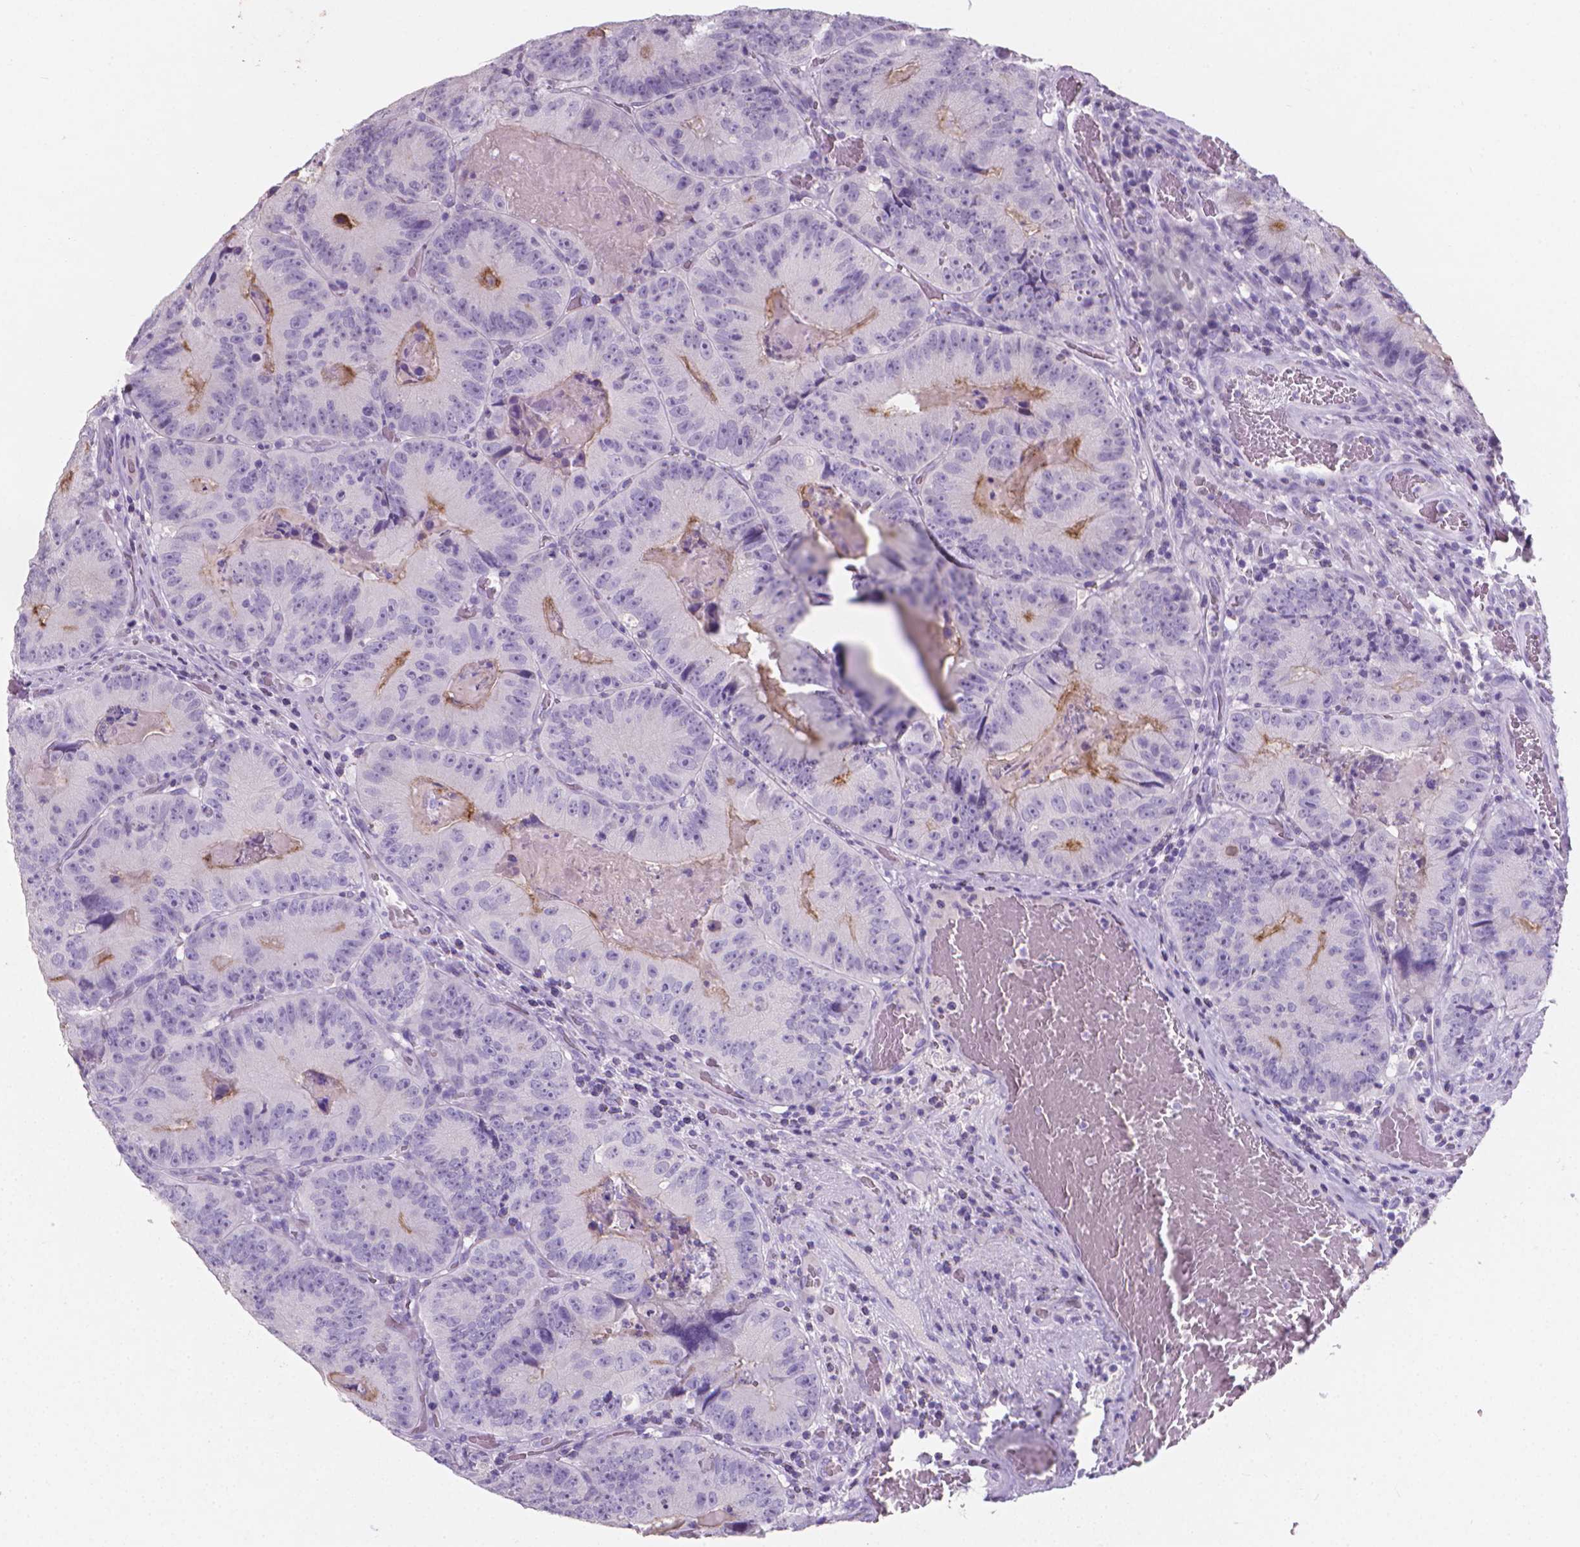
{"staining": {"intensity": "weak", "quantity": "25%-75%", "location": "cytoplasmic/membranous"}, "tissue": "colorectal cancer", "cell_type": "Tumor cells", "image_type": "cancer", "snomed": [{"axis": "morphology", "description": "Adenocarcinoma, NOS"}, {"axis": "topography", "description": "Colon"}], "caption": "Adenocarcinoma (colorectal) was stained to show a protein in brown. There is low levels of weak cytoplasmic/membranous staining in approximately 25%-75% of tumor cells. (DAB IHC with brightfield microscopy, high magnification).", "gene": "XPNPEP2", "patient": {"sex": "female", "age": 86}}